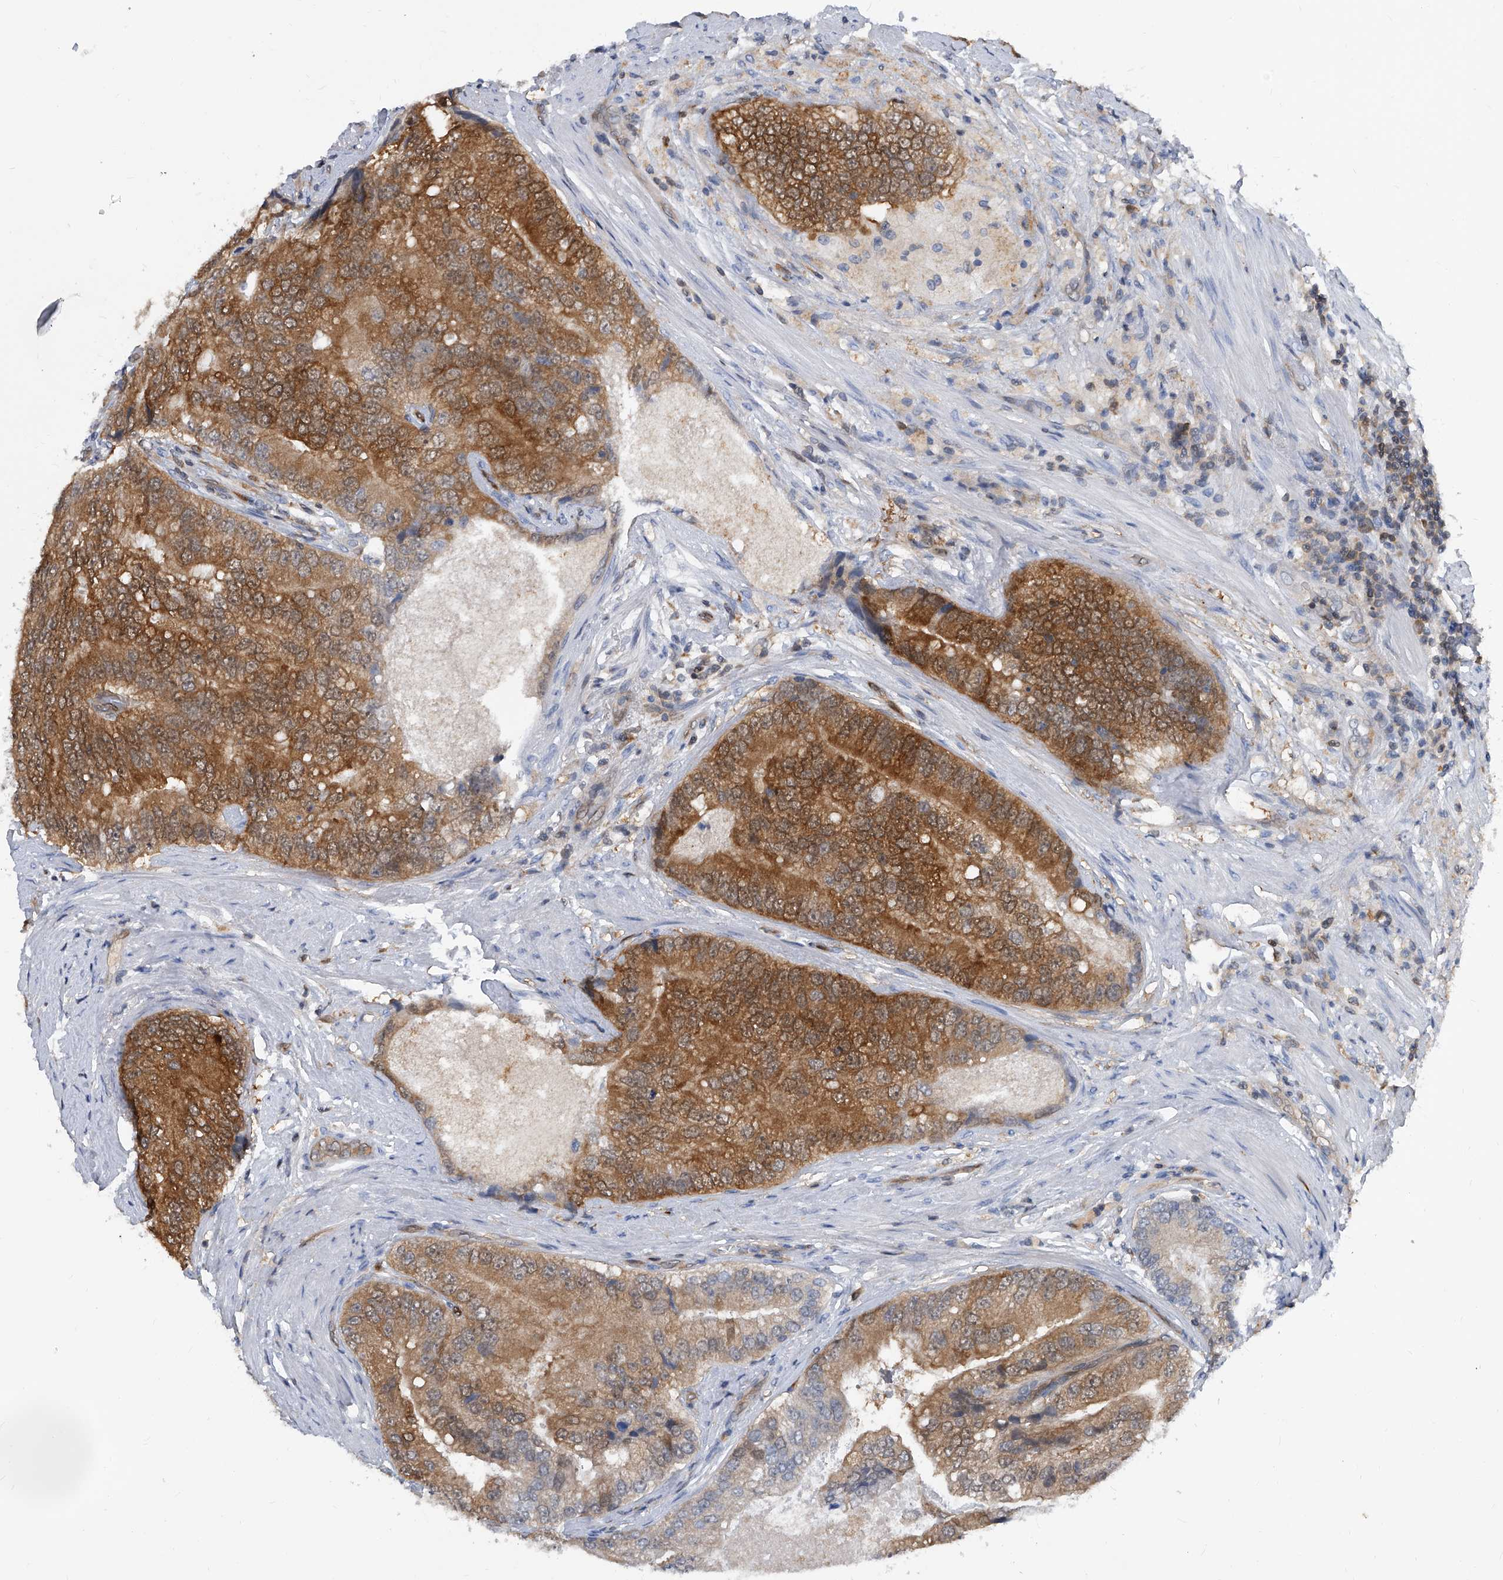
{"staining": {"intensity": "moderate", "quantity": ">75%", "location": "cytoplasmic/membranous"}, "tissue": "prostate cancer", "cell_type": "Tumor cells", "image_type": "cancer", "snomed": [{"axis": "morphology", "description": "Adenocarcinoma, High grade"}, {"axis": "topography", "description": "Prostate"}], "caption": "Moderate cytoplasmic/membranous positivity for a protein is seen in about >75% of tumor cells of prostate cancer using immunohistochemistry (IHC).", "gene": "MAP2K6", "patient": {"sex": "male", "age": 70}}